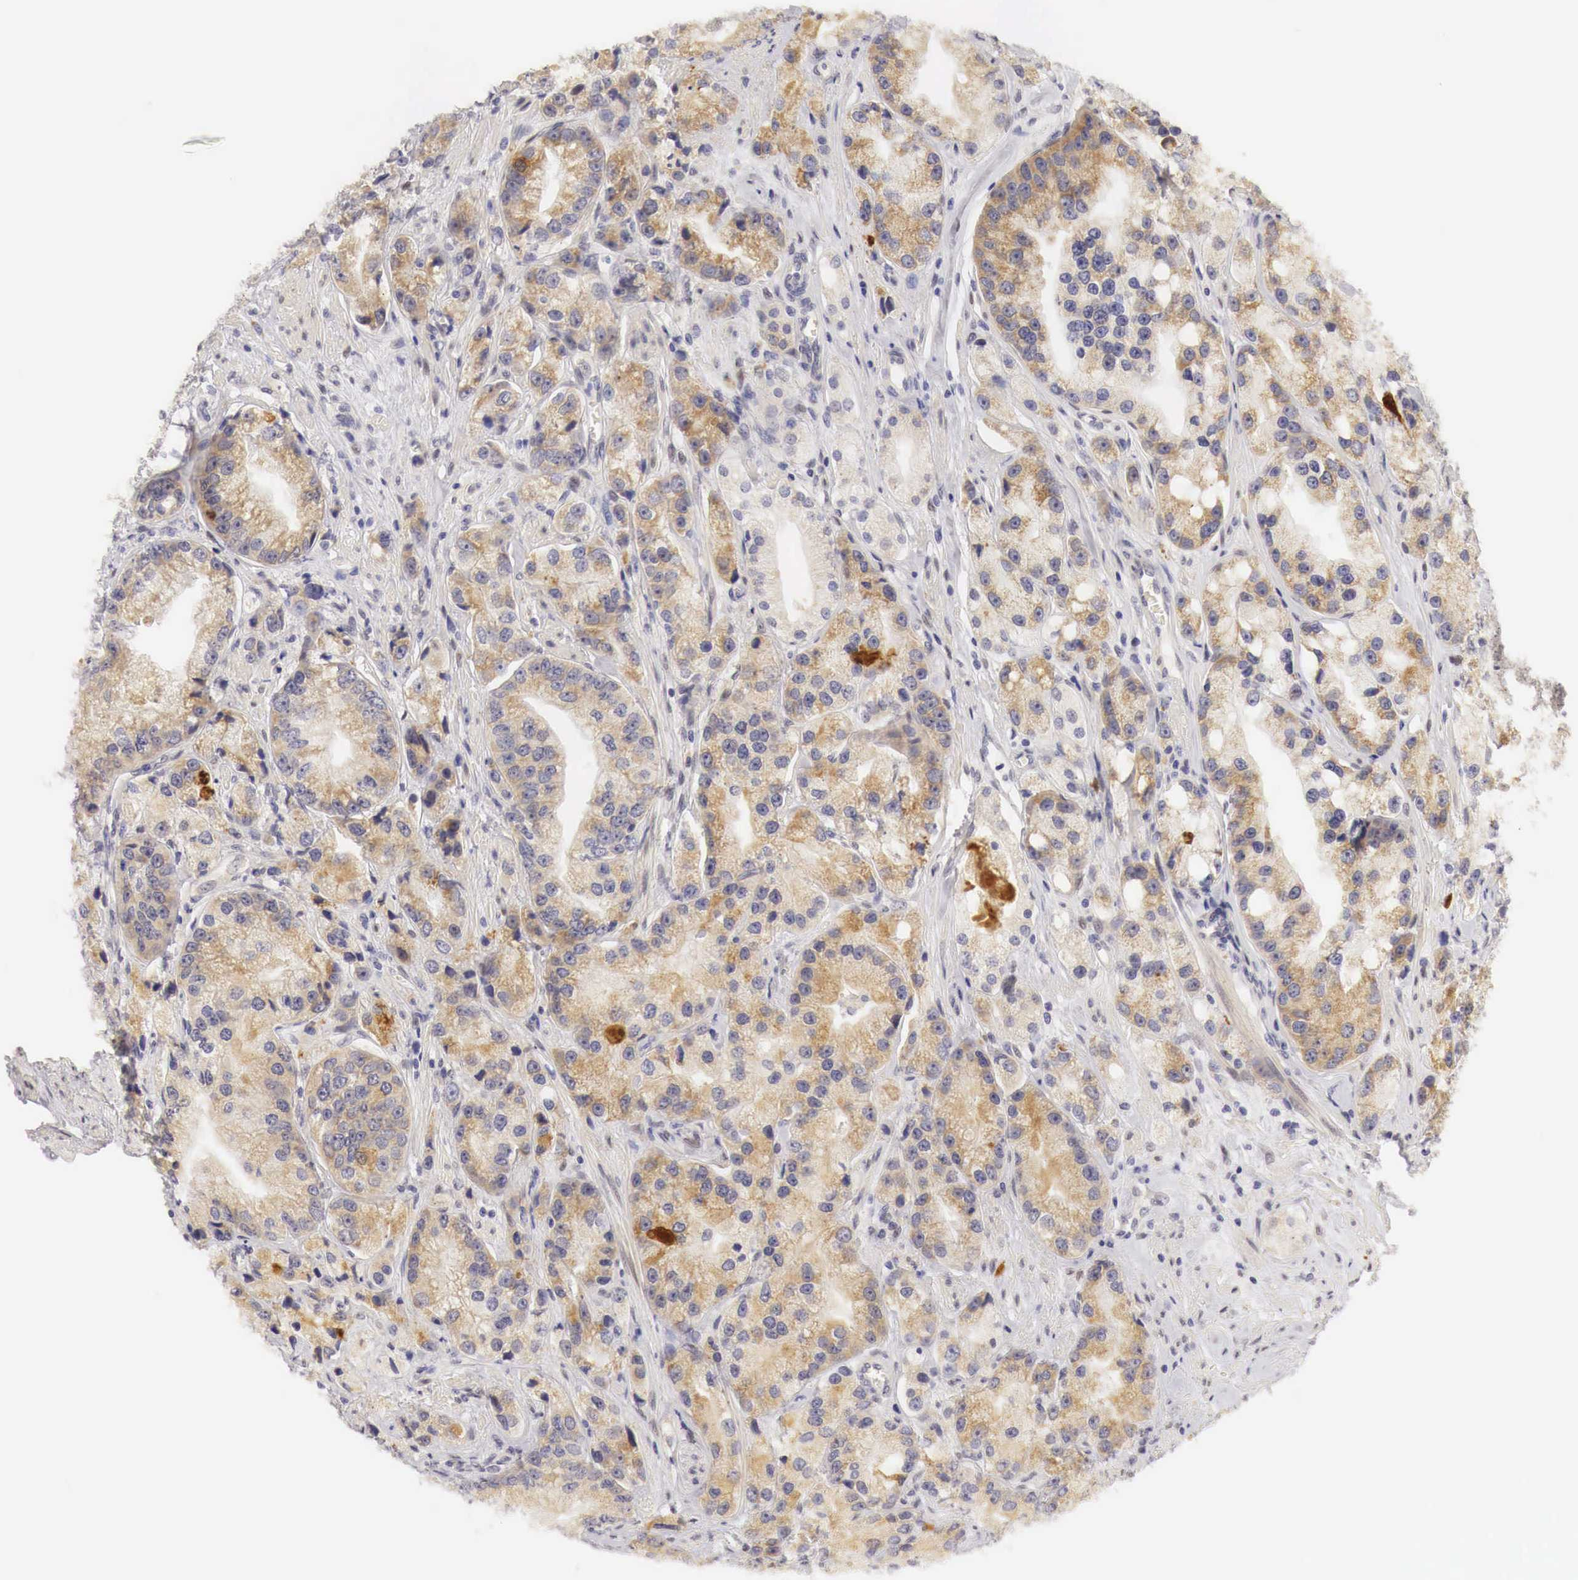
{"staining": {"intensity": "moderate", "quantity": "25%-75%", "location": "cytoplasmic/membranous"}, "tissue": "prostate cancer", "cell_type": "Tumor cells", "image_type": "cancer", "snomed": [{"axis": "morphology", "description": "Adenocarcinoma, Medium grade"}, {"axis": "topography", "description": "Prostate"}], "caption": "Immunohistochemistry (IHC) photomicrograph of medium-grade adenocarcinoma (prostate) stained for a protein (brown), which exhibits medium levels of moderate cytoplasmic/membranous expression in approximately 25%-75% of tumor cells.", "gene": "CASP3", "patient": {"sex": "male", "age": 72}}